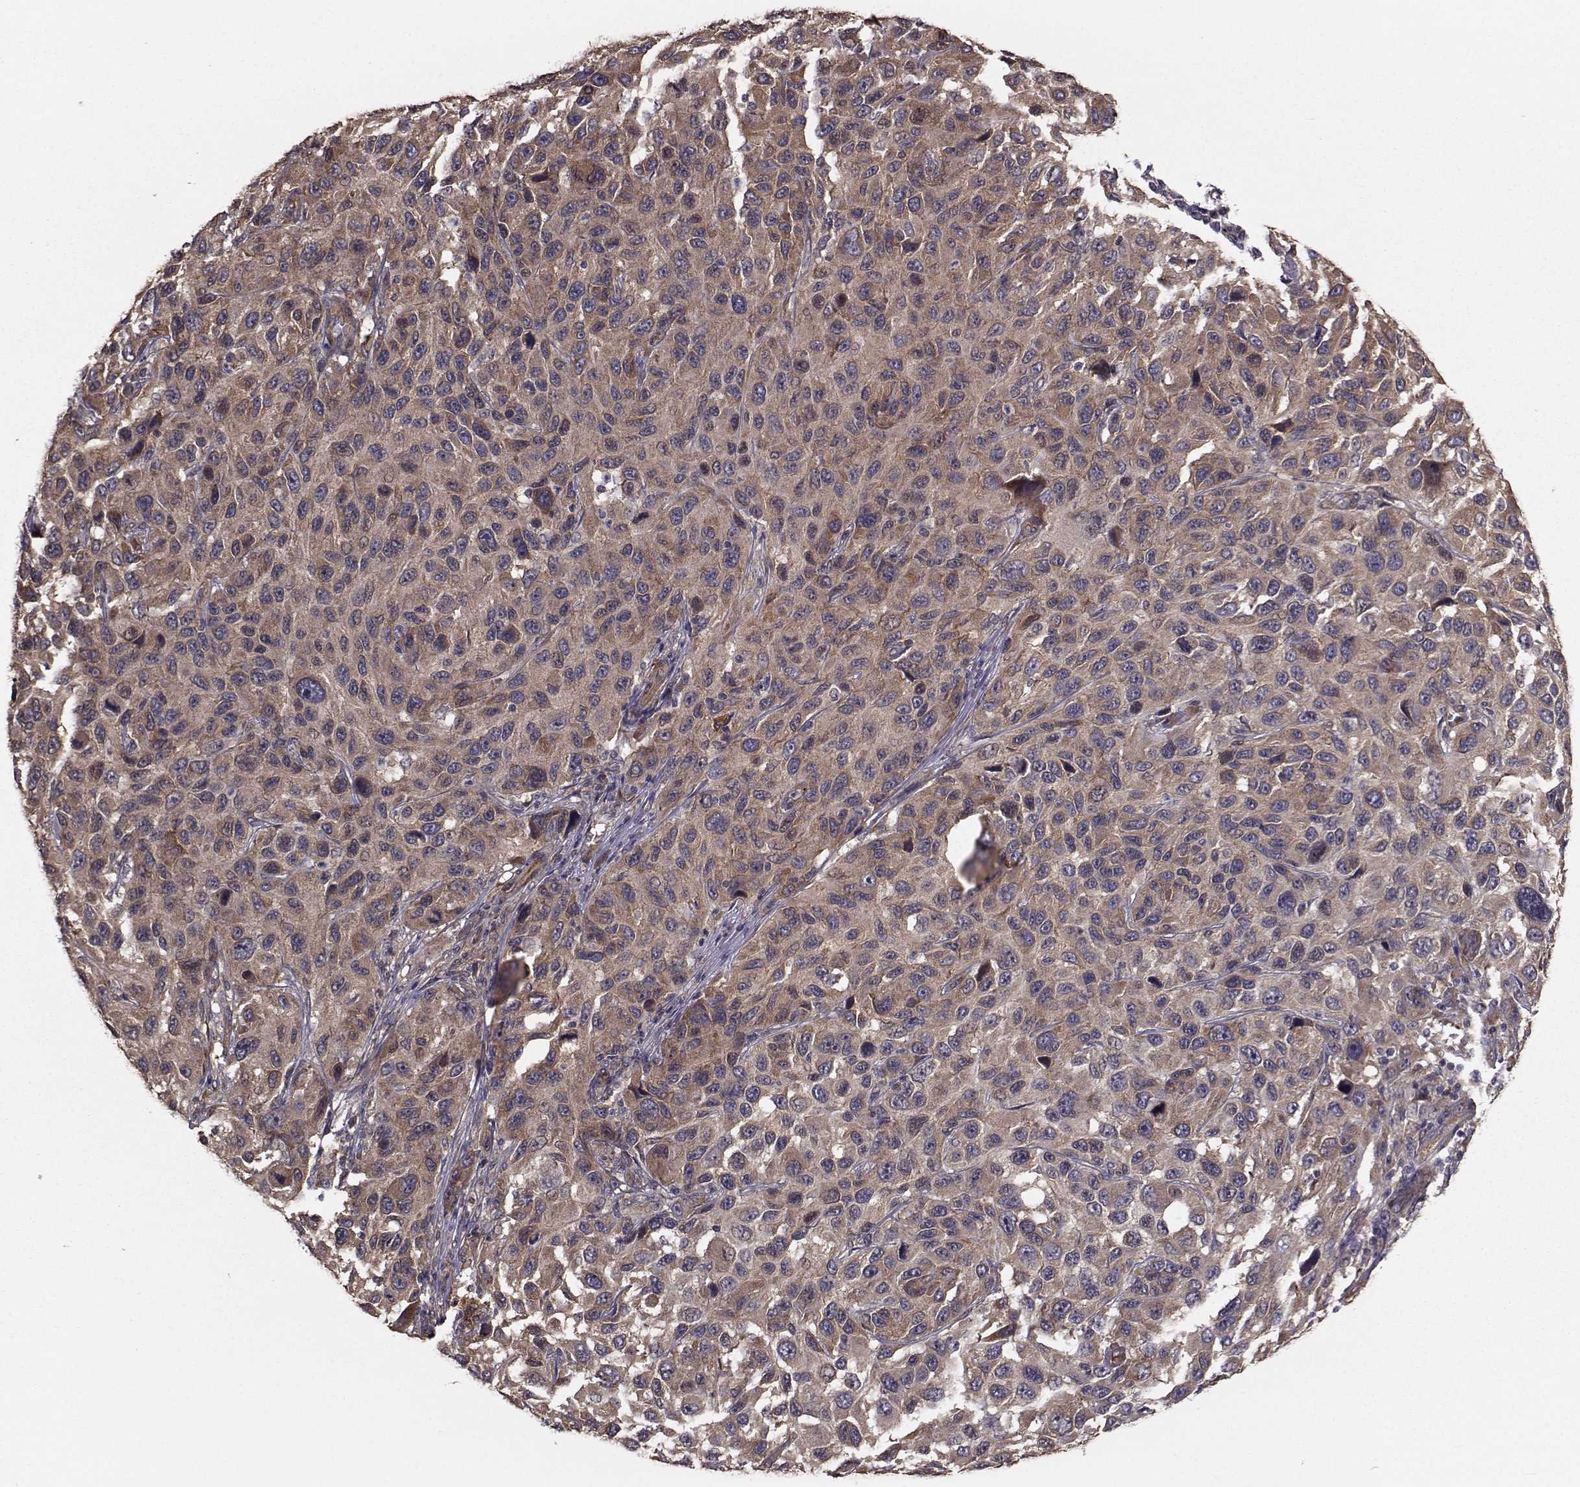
{"staining": {"intensity": "weak", "quantity": ">75%", "location": "cytoplasmic/membranous"}, "tissue": "melanoma", "cell_type": "Tumor cells", "image_type": "cancer", "snomed": [{"axis": "morphology", "description": "Malignant melanoma, NOS"}, {"axis": "topography", "description": "Skin"}], "caption": "Weak cytoplasmic/membranous protein staining is seen in approximately >75% of tumor cells in malignant melanoma. The staining is performed using DAB brown chromogen to label protein expression. The nuclei are counter-stained blue using hematoxylin.", "gene": "TRIP10", "patient": {"sex": "male", "age": 53}}